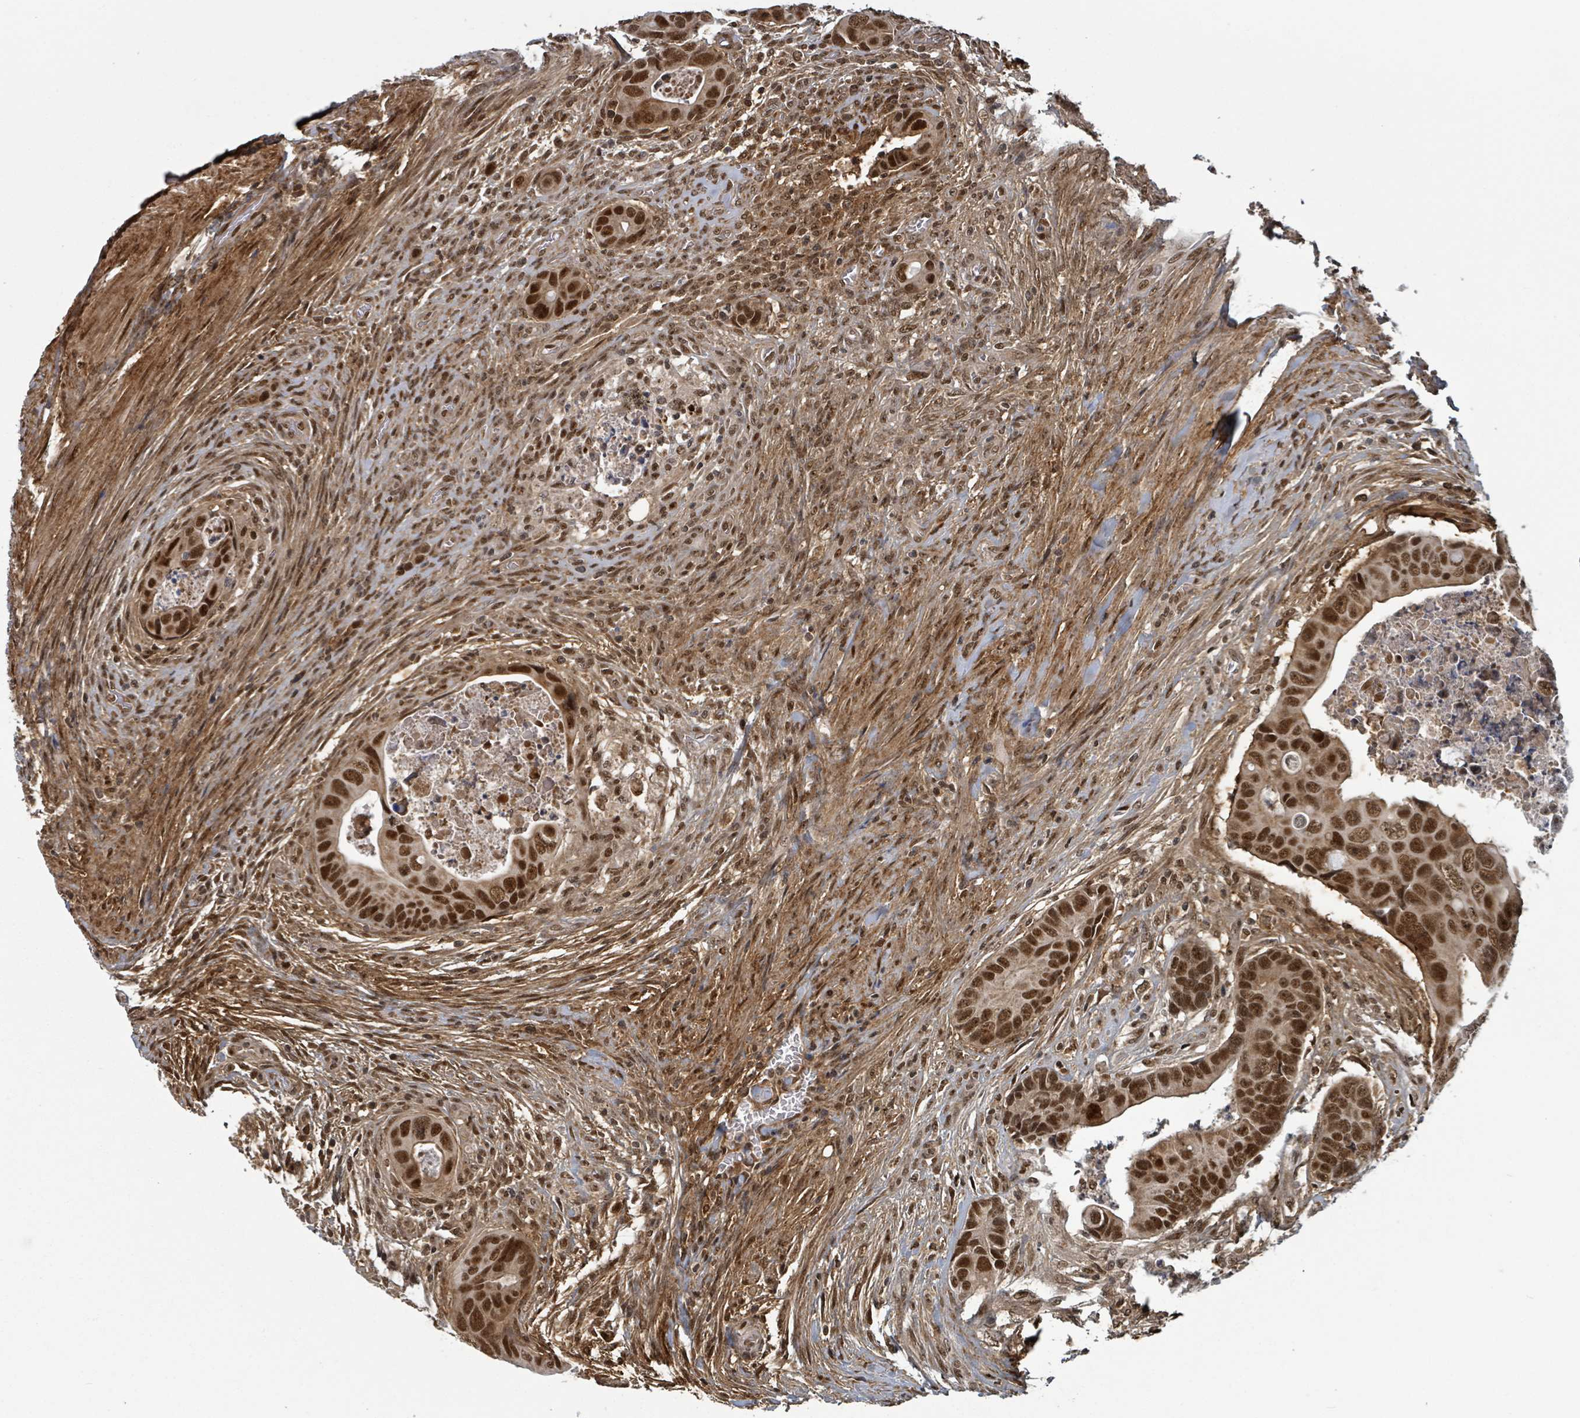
{"staining": {"intensity": "strong", "quantity": ">75%", "location": "nuclear"}, "tissue": "colorectal cancer", "cell_type": "Tumor cells", "image_type": "cancer", "snomed": [{"axis": "morphology", "description": "Adenocarcinoma, NOS"}, {"axis": "topography", "description": "Rectum"}], "caption": "This image demonstrates immunohistochemistry staining of adenocarcinoma (colorectal), with high strong nuclear staining in approximately >75% of tumor cells.", "gene": "GTF3C1", "patient": {"sex": "female", "age": 78}}